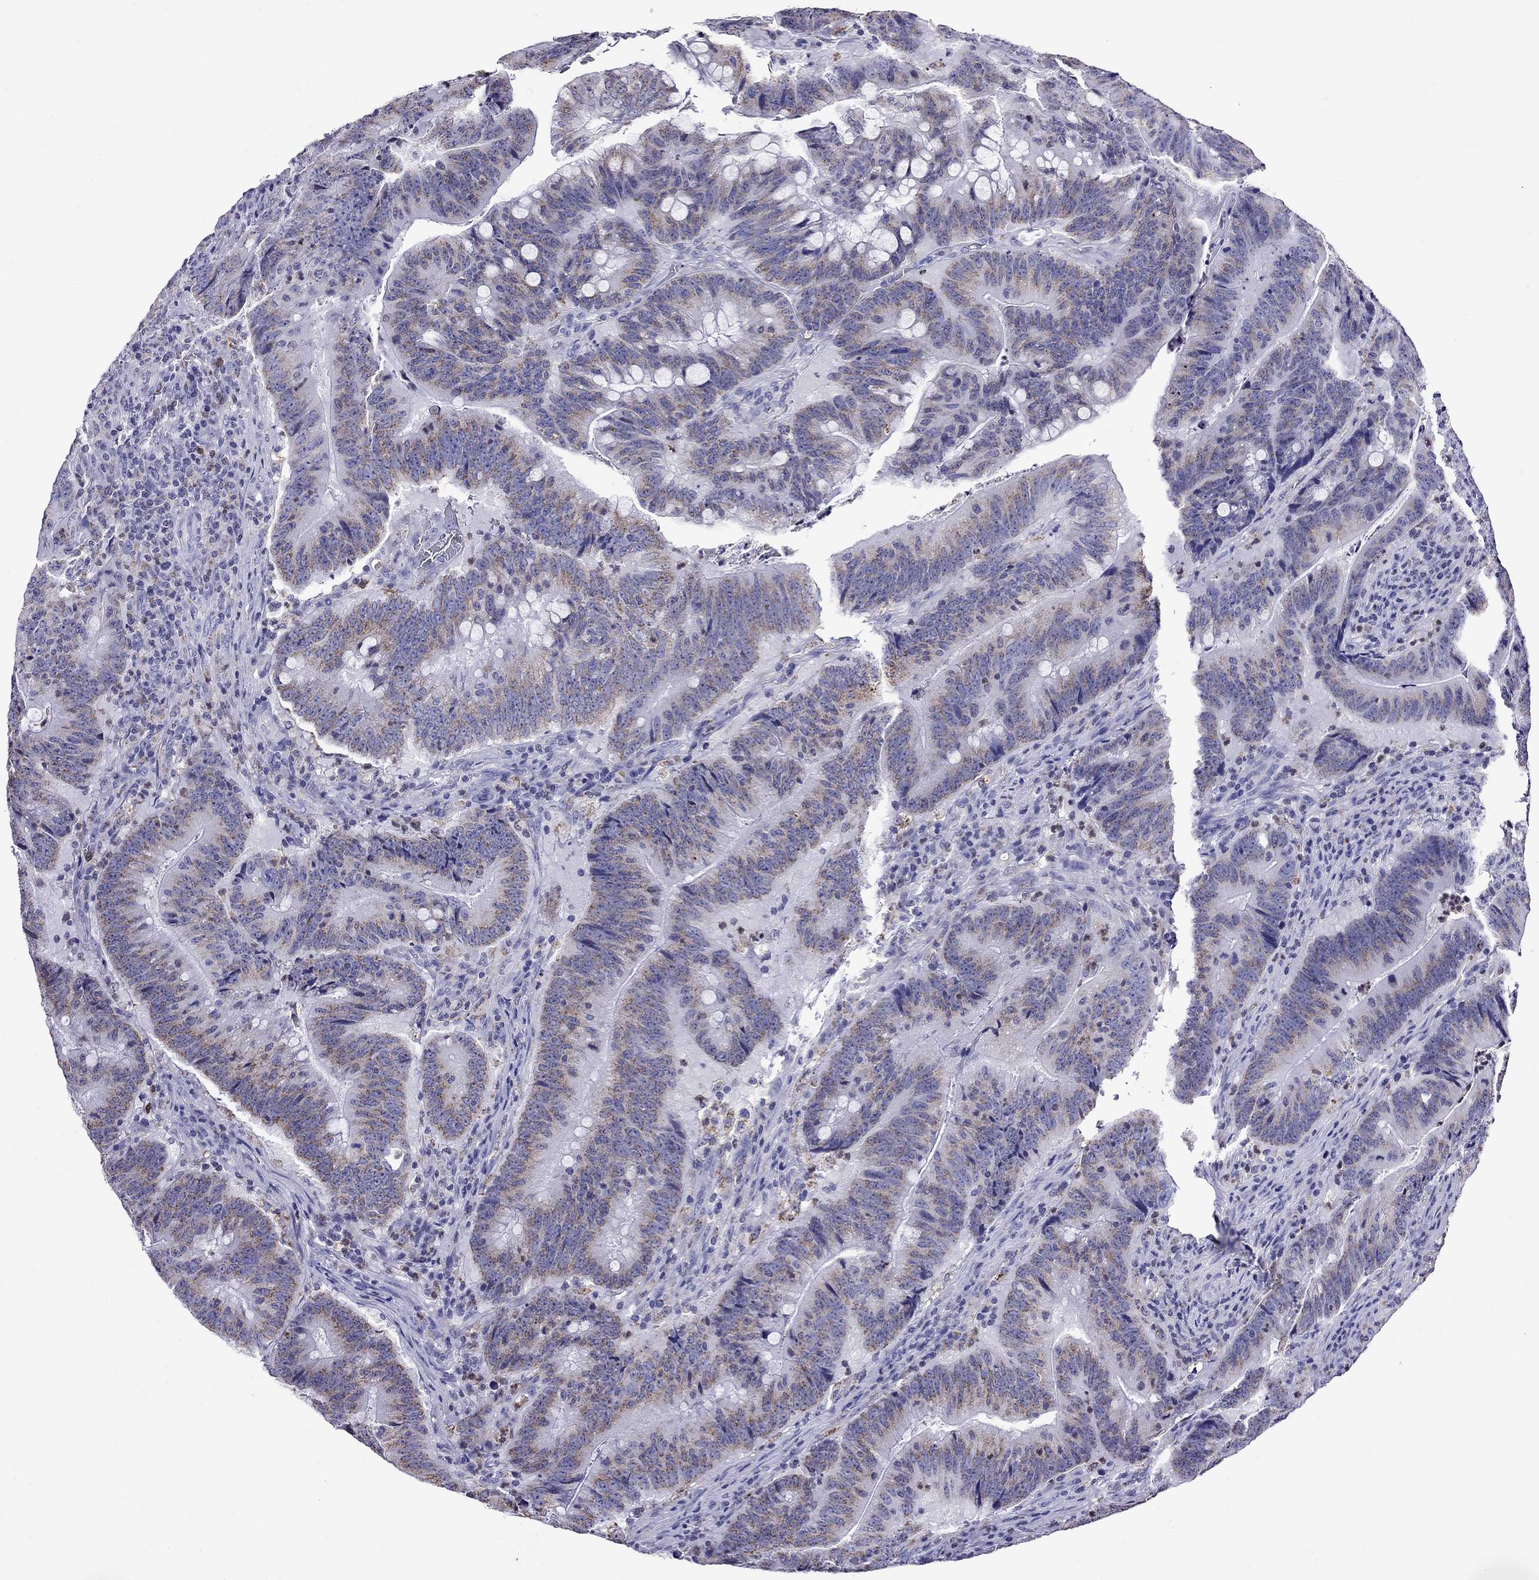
{"staining": {"intensity": "weak", "quantity": ">75%", "location": "cytoplasmic/membranous"}, "tissue": "colorectal cancer", "cell_type": "Tumor cells", "image_type": "cancer", "snomed": [{"axis": "morphology", "description": "Adenocarcinoma, NOS"}, {"axis": "topography", "description": "Colon"}], "caption": "A high-resolution photomicrograph shows immunohistochemistry (IHC) staining of colorectal cancer (adenocarcinoma), which displays weak cytoplasmic/membranous expression in about >75% of tumor cells.", "gene": "SCG2", "patient": {"sex": "female", "age": 87}}